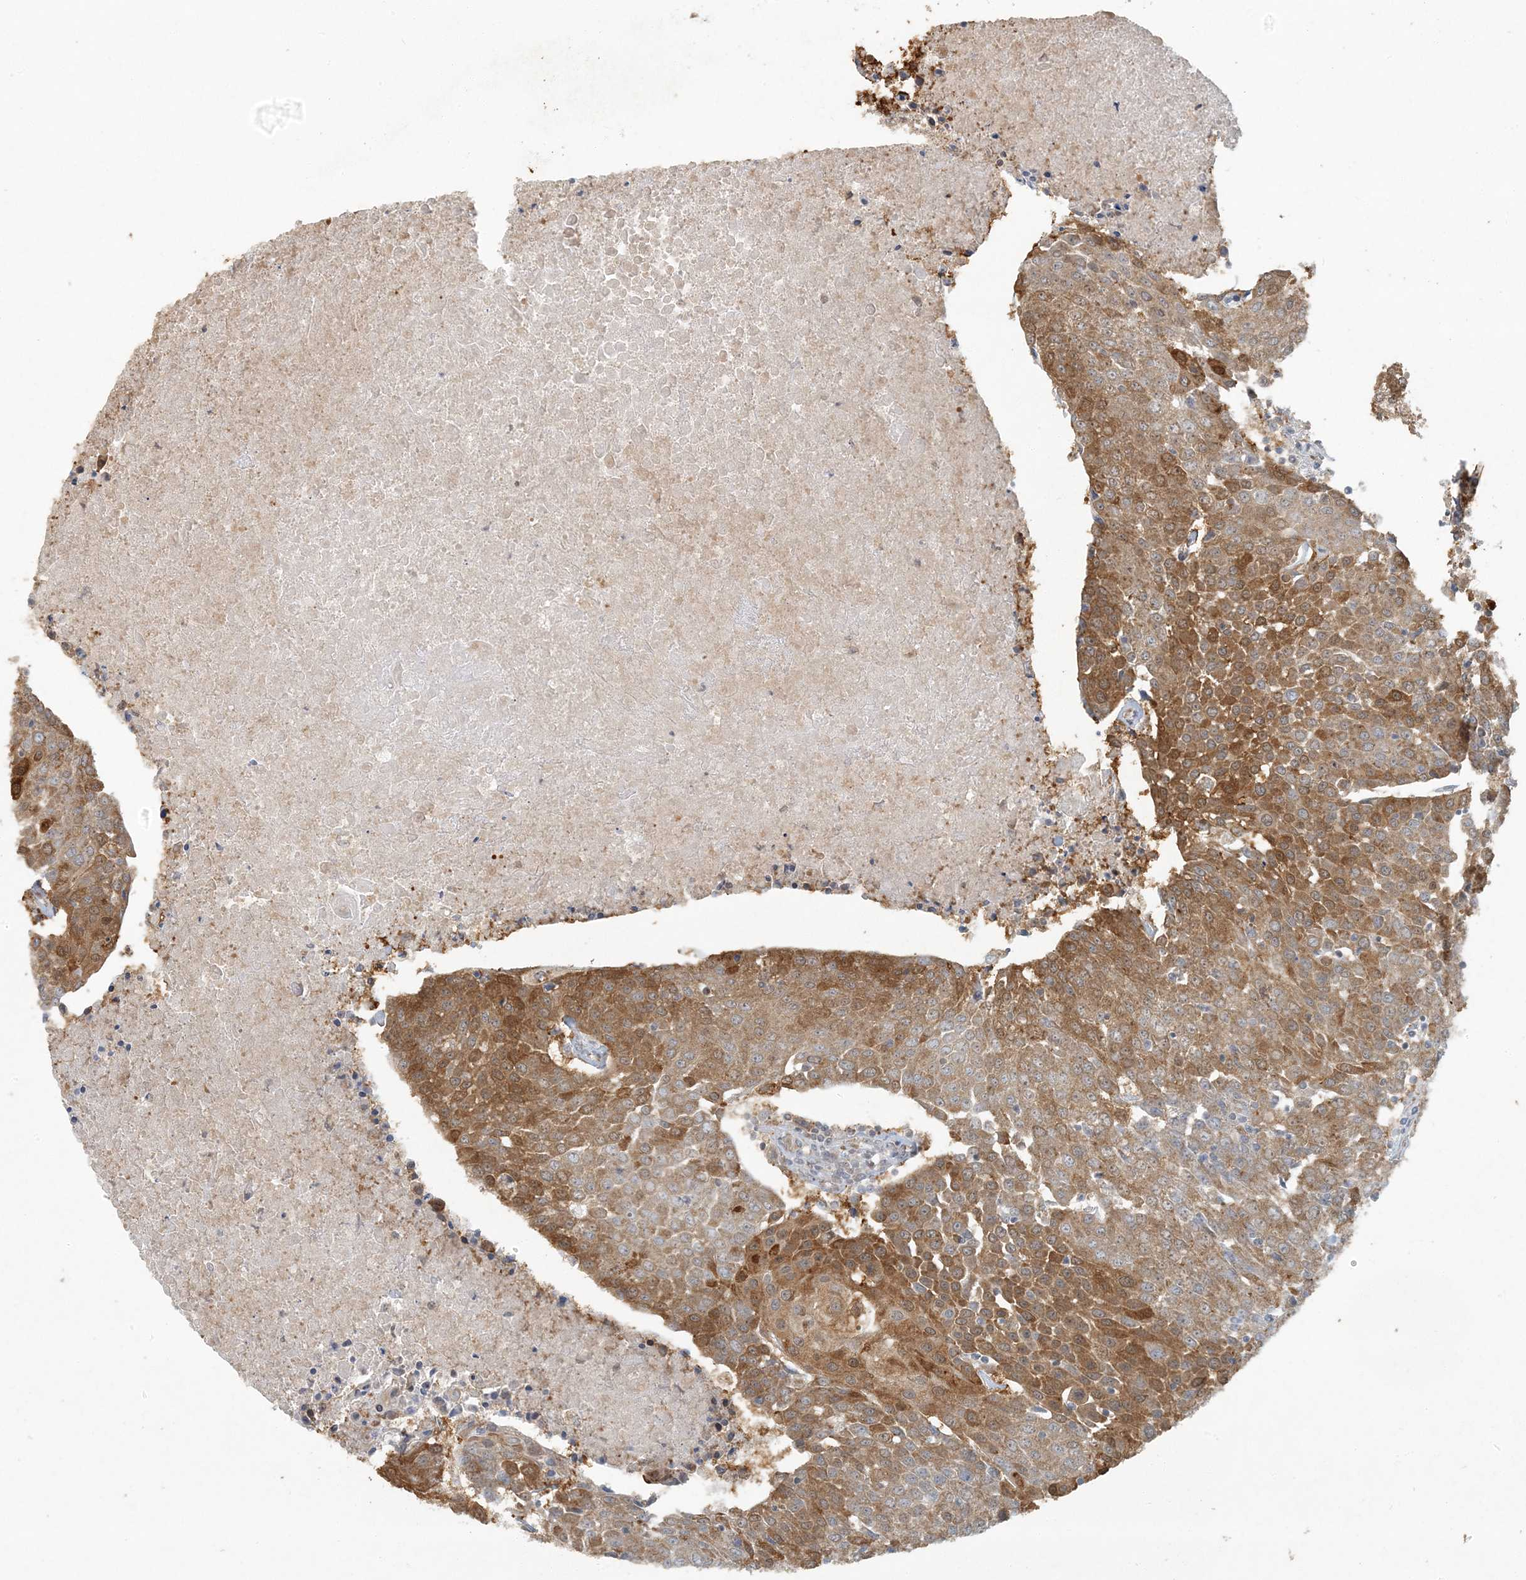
{"staining": {"intensity": "moderate", "quantity": ">75%", "location": "cytoplasmic/membranous"}, "tissue": "urothelial cancer", "cell_type": "Tumor cells", "image_type": "cancer", "snomed": [{"axis": "morphology", "description": "Urothelial carcinoma, High grade"}, {"axis": "topography", "description": "Urinary bladder"}], "caption": "Human urothelial carcinoma (high-grade) stained for a protein (brown) shows moderate cytoplasmic/membranous positive expression in approximately >75% of tumor cells.", "gene": "AK9", "patient": {"sex": "female", "age": 85}}